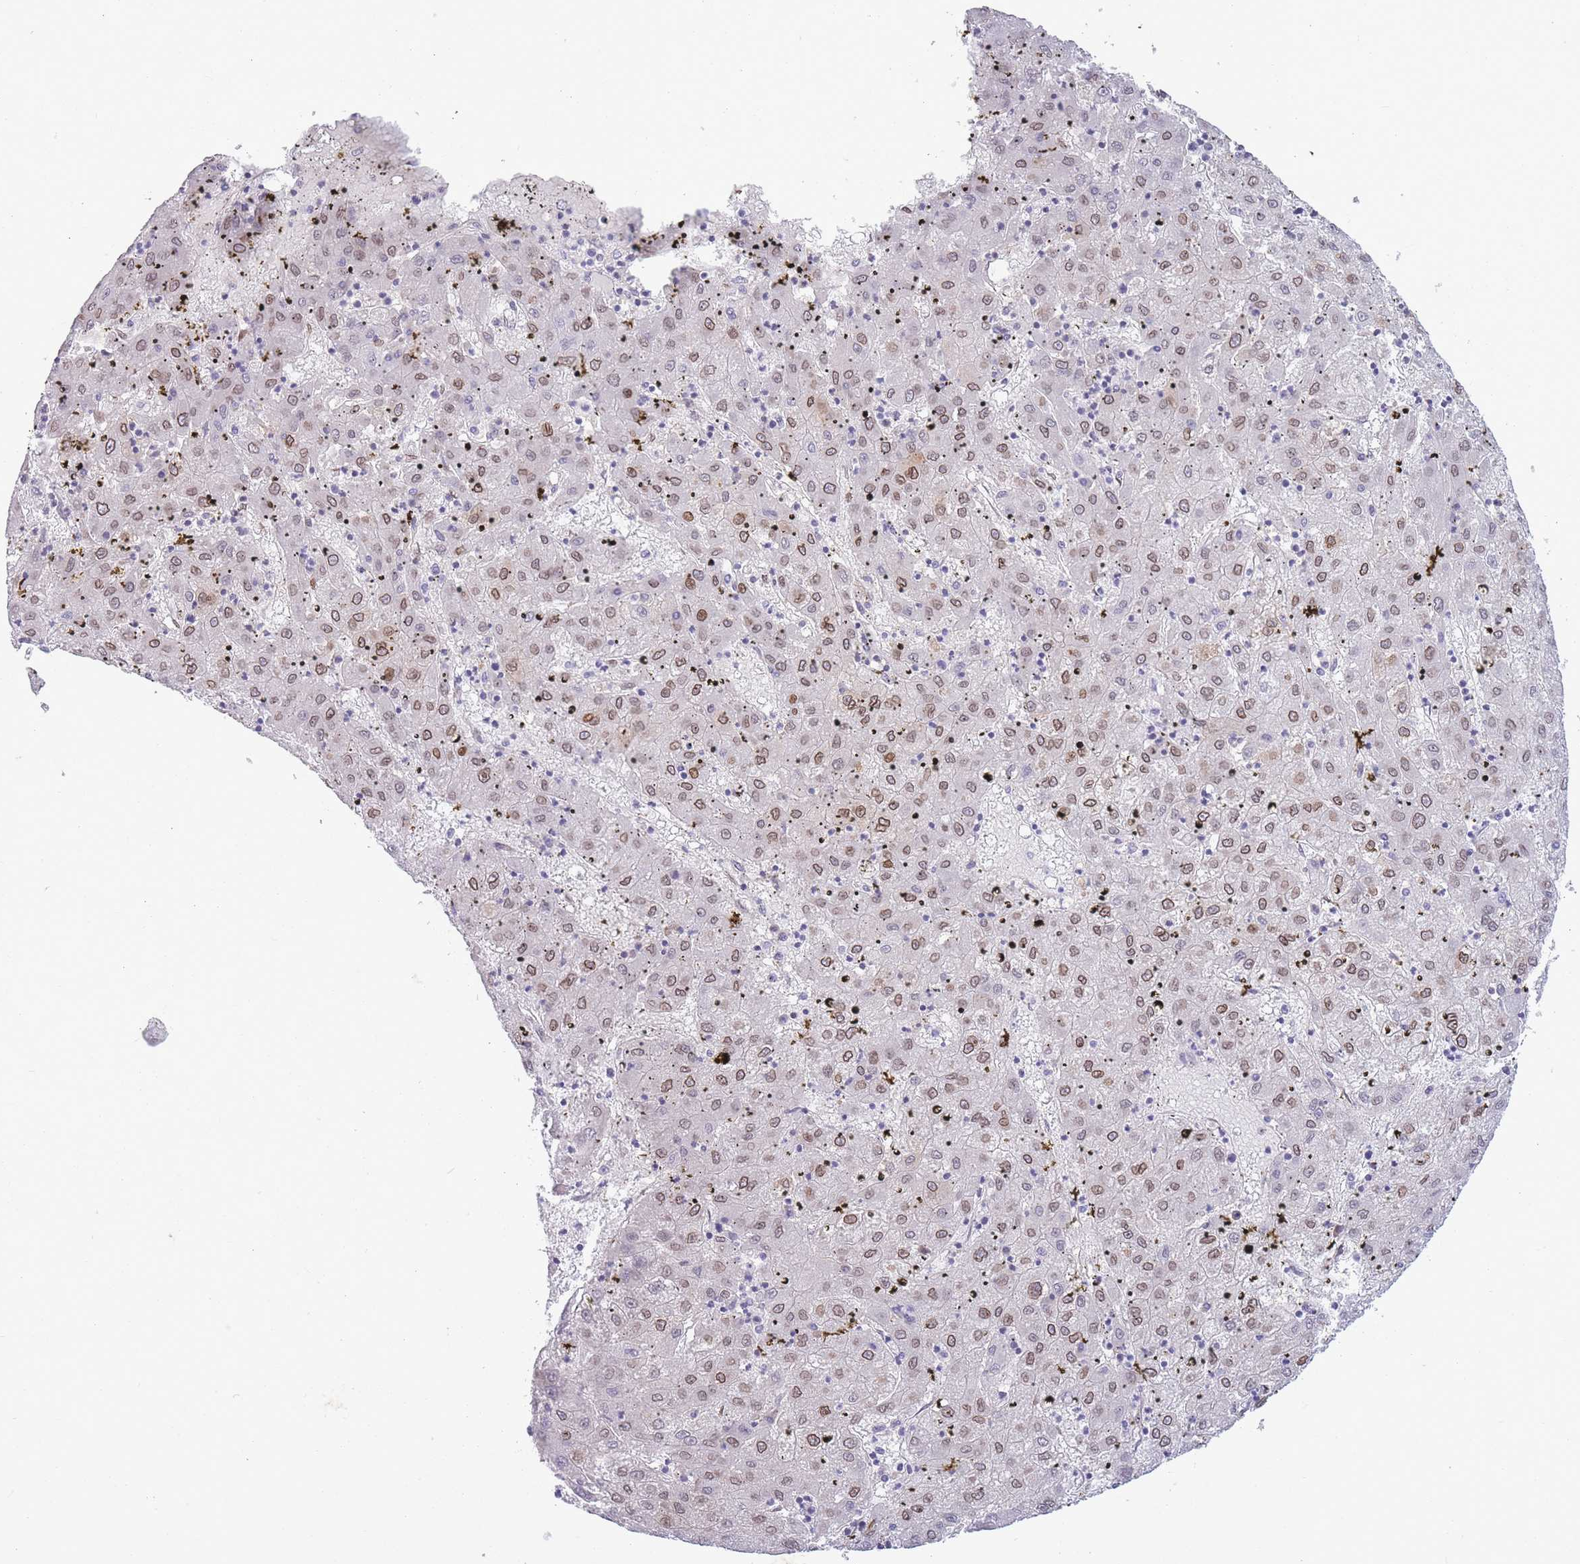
{"staining": {"intensity": "moderate", "quantity": ">75%", "location": "nuclear"}, "tissue": "liver cancer", "cell_type": "Tumor cells", "image_type": "cancer", "snomed": [{"axis": "morphology", "description": "Carcinoma, Hepatocellular, NOS"}, {"axis": "topography", "description": "Liver"}], "caption": "The photomicrograph shows staining of liver hepatocellular carcinoma, revealing moderate nuclear protein expression (brown color) within tumor cells. (IHC, brightfield microscopy, high magnification).", "gene": "PDHA1", "patient": {"sex": "male", "age": 72}}